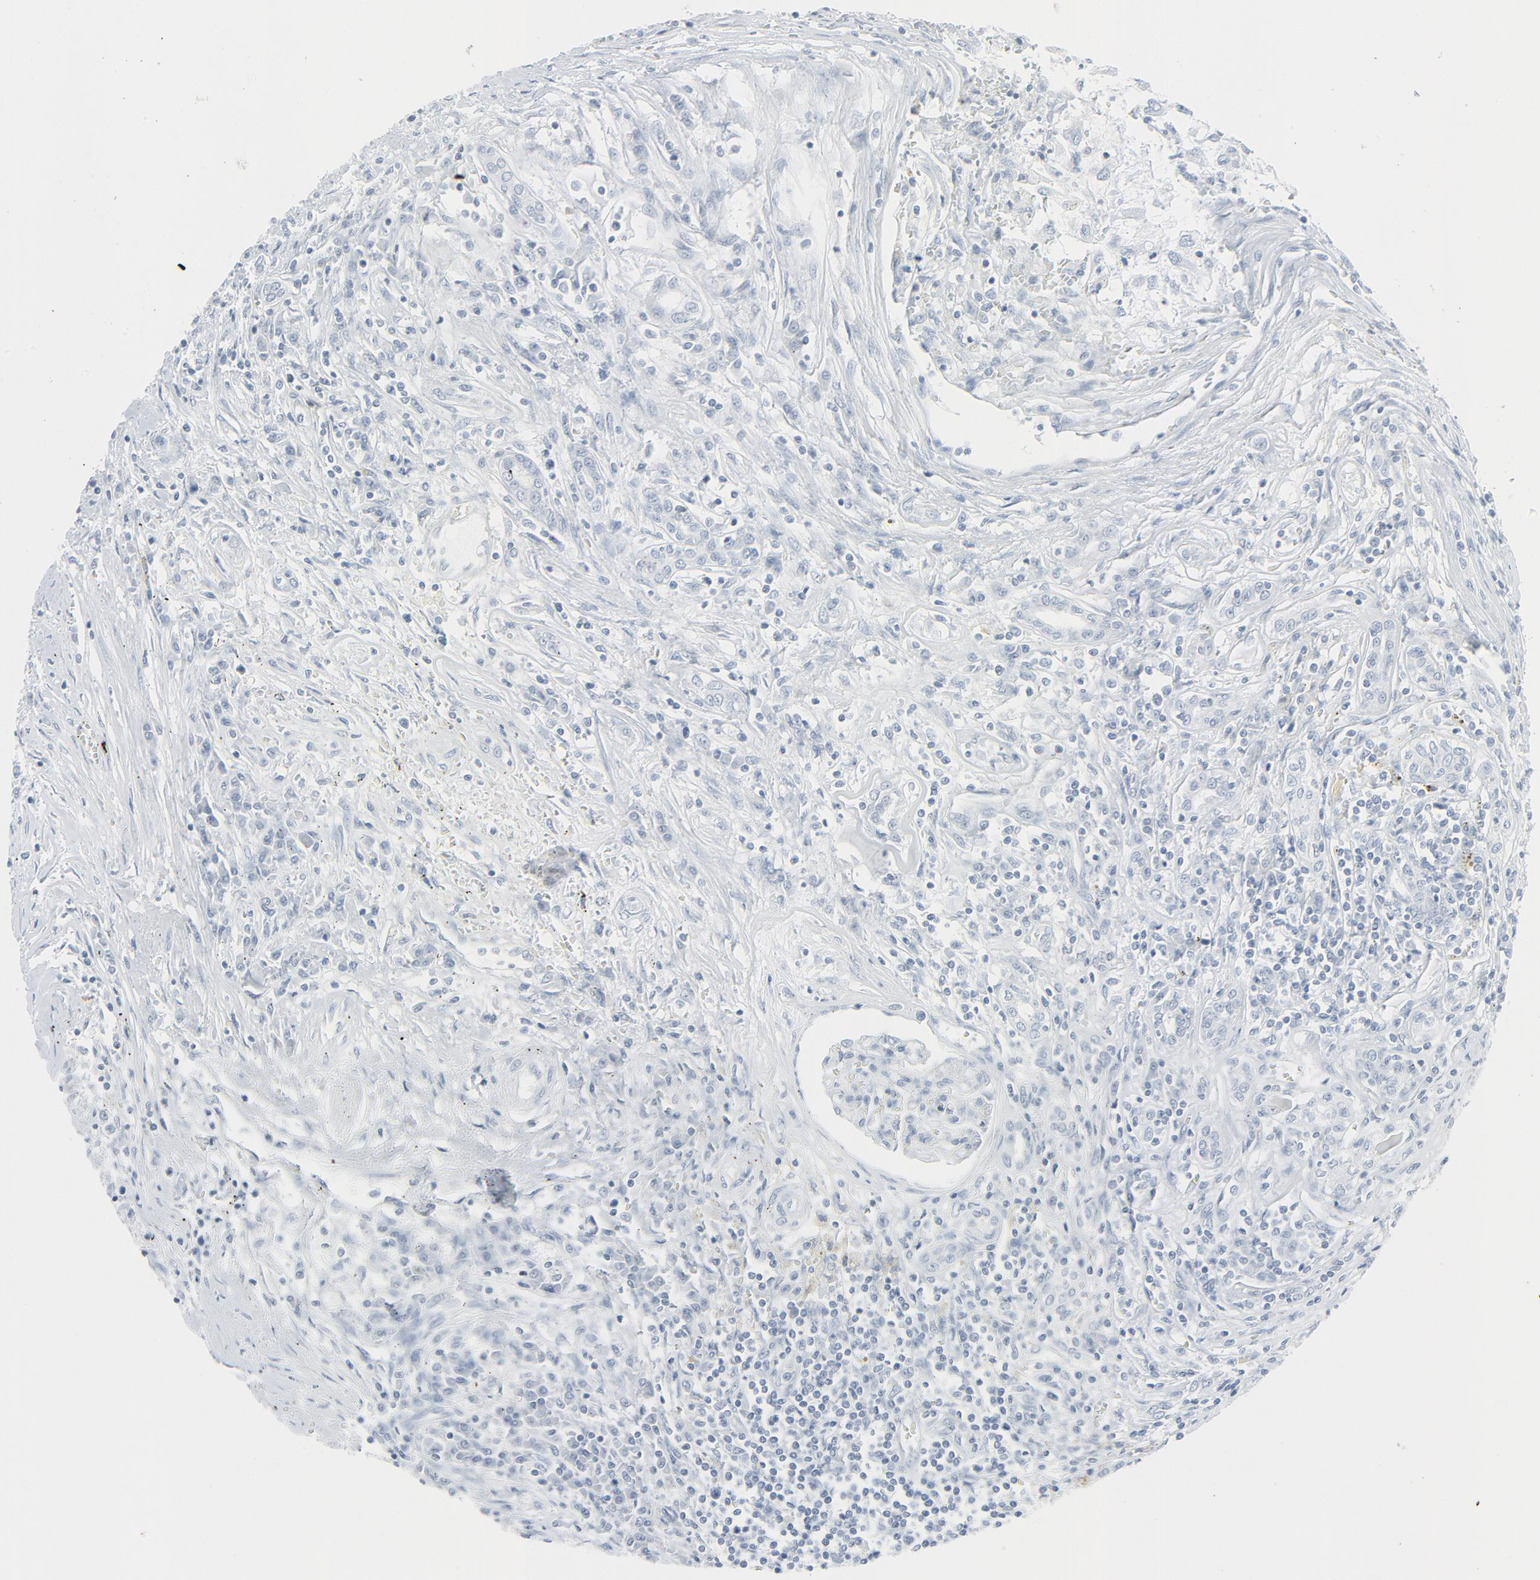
{"staining": {"intensity": "negative", "quantity": "none", "location": "none"}, "tissue": "renal cancer", "cell_type": "Tumor cells", "image_type": "cancer", "snomed": [{"axis": "morphology", "description": "Normal tissue, NOS"}, {"axis": "morphology", "description": "Adenocarcinoma, NOS"}, {"axis": "topography", "description": "Kidney"}], "caption": "This photomicrograph is of renal adenocarcinoma stained with immunohistochemistry to label a protein in brown with the nuclei are counter-stained blue. There is no positivity in tumor cells.", "gene": "FGFR3", "patient": {"sex": "male", "age": 71}}